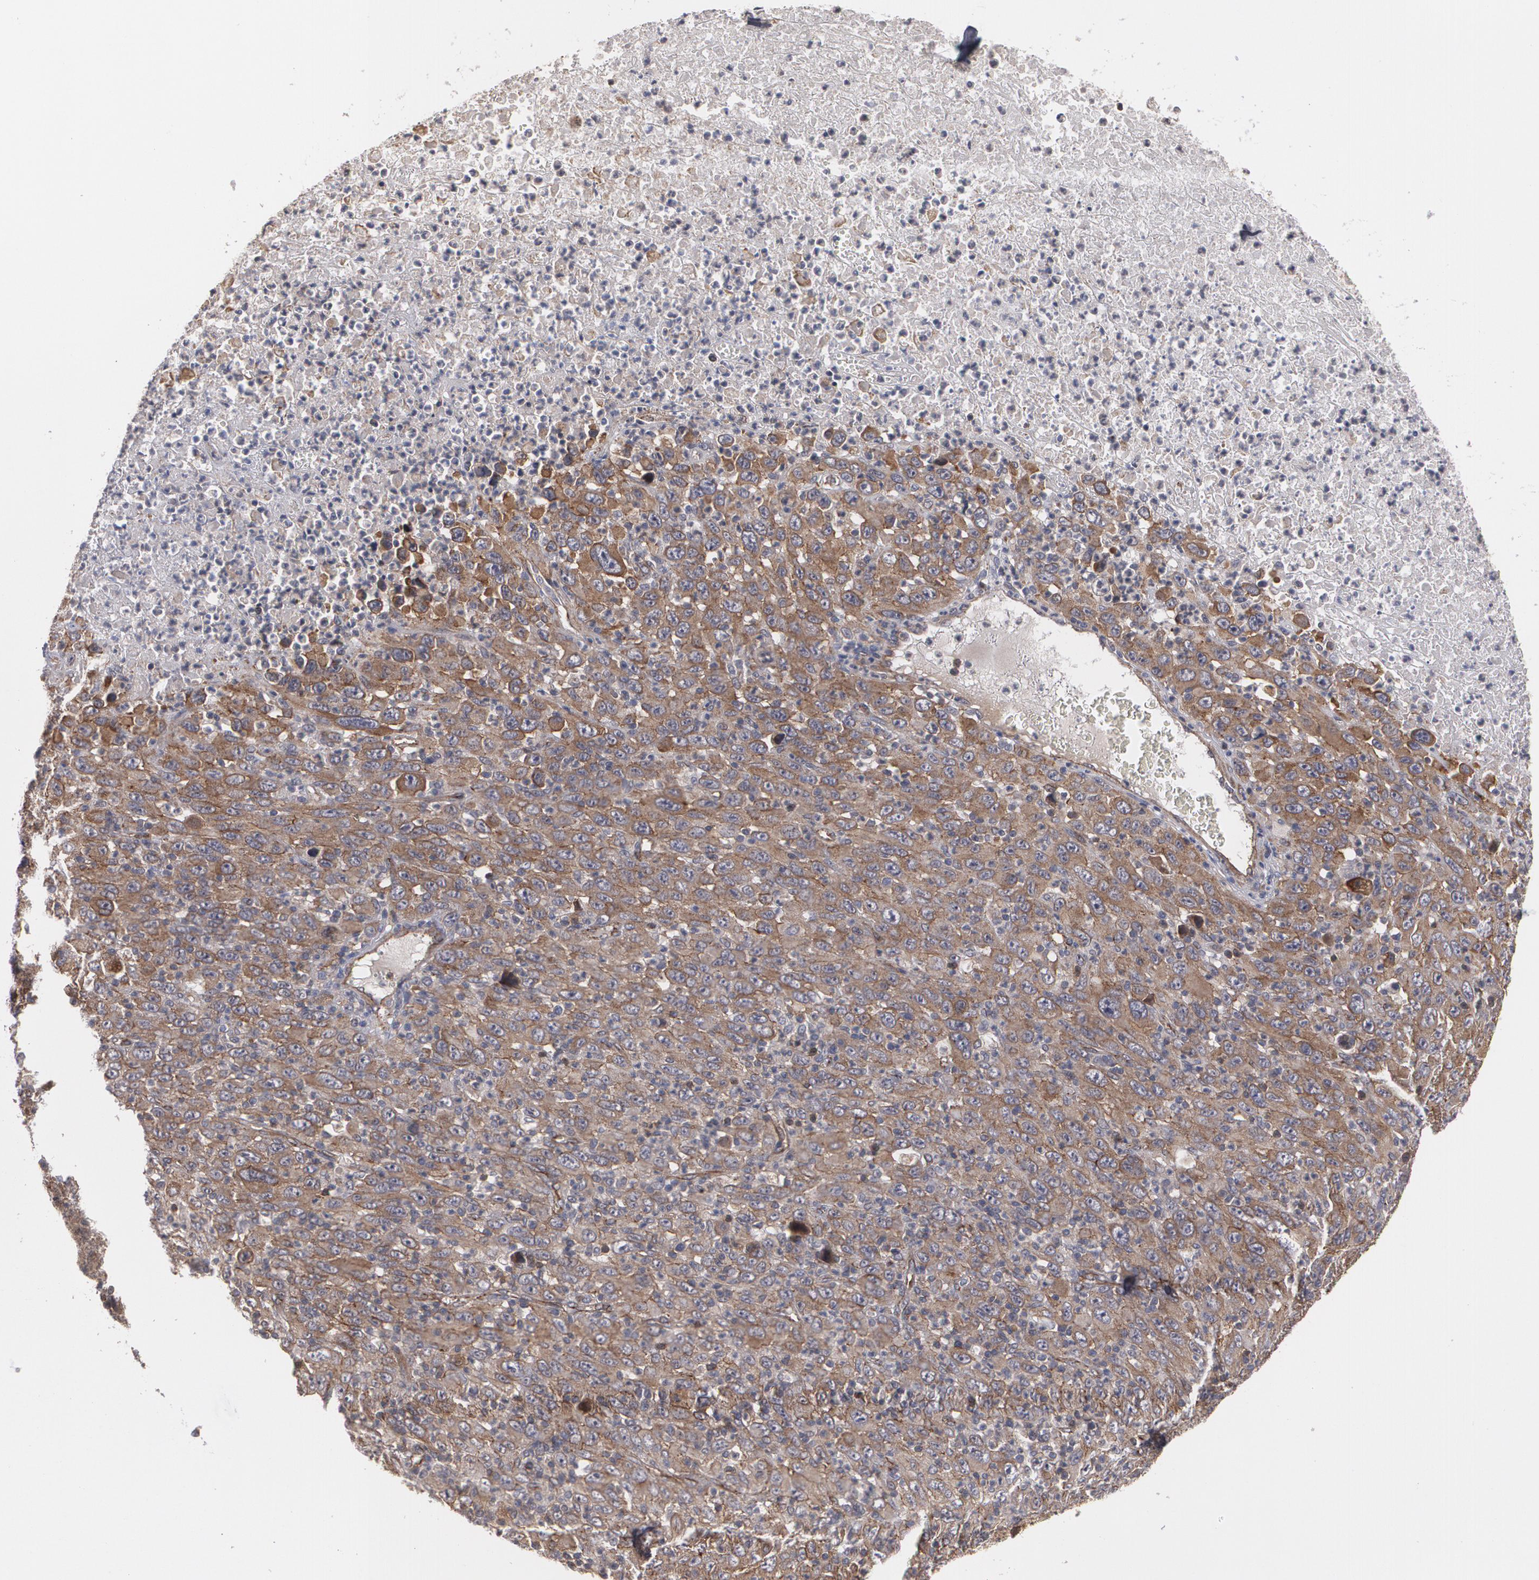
{"staining": {"intensity": "moderate", "quantity": ">75%", "location": "cytoplasmic/membranous"}, "tissue": "melanoma", "cell_type": "Tumor cells", "image_type": "cancer", "snomed": [{"axis": "morphology", "description": "Malignant melanoma, Metastatic site"}, {"axis": "topography", "description": "Skin"}], "caption": "Brown immunohistochemical staining in malignant melanoma (metastatic site) exhibits moderate cytoplasmic/membranous expression in approximately >75% of tumor cells. Using DAB (brown) and hematoxylin (blue) stains, captured at high magnification using brightfield microscopy.", "gene": "TJP1", "patient": {"sex": "female", "age": 56}}